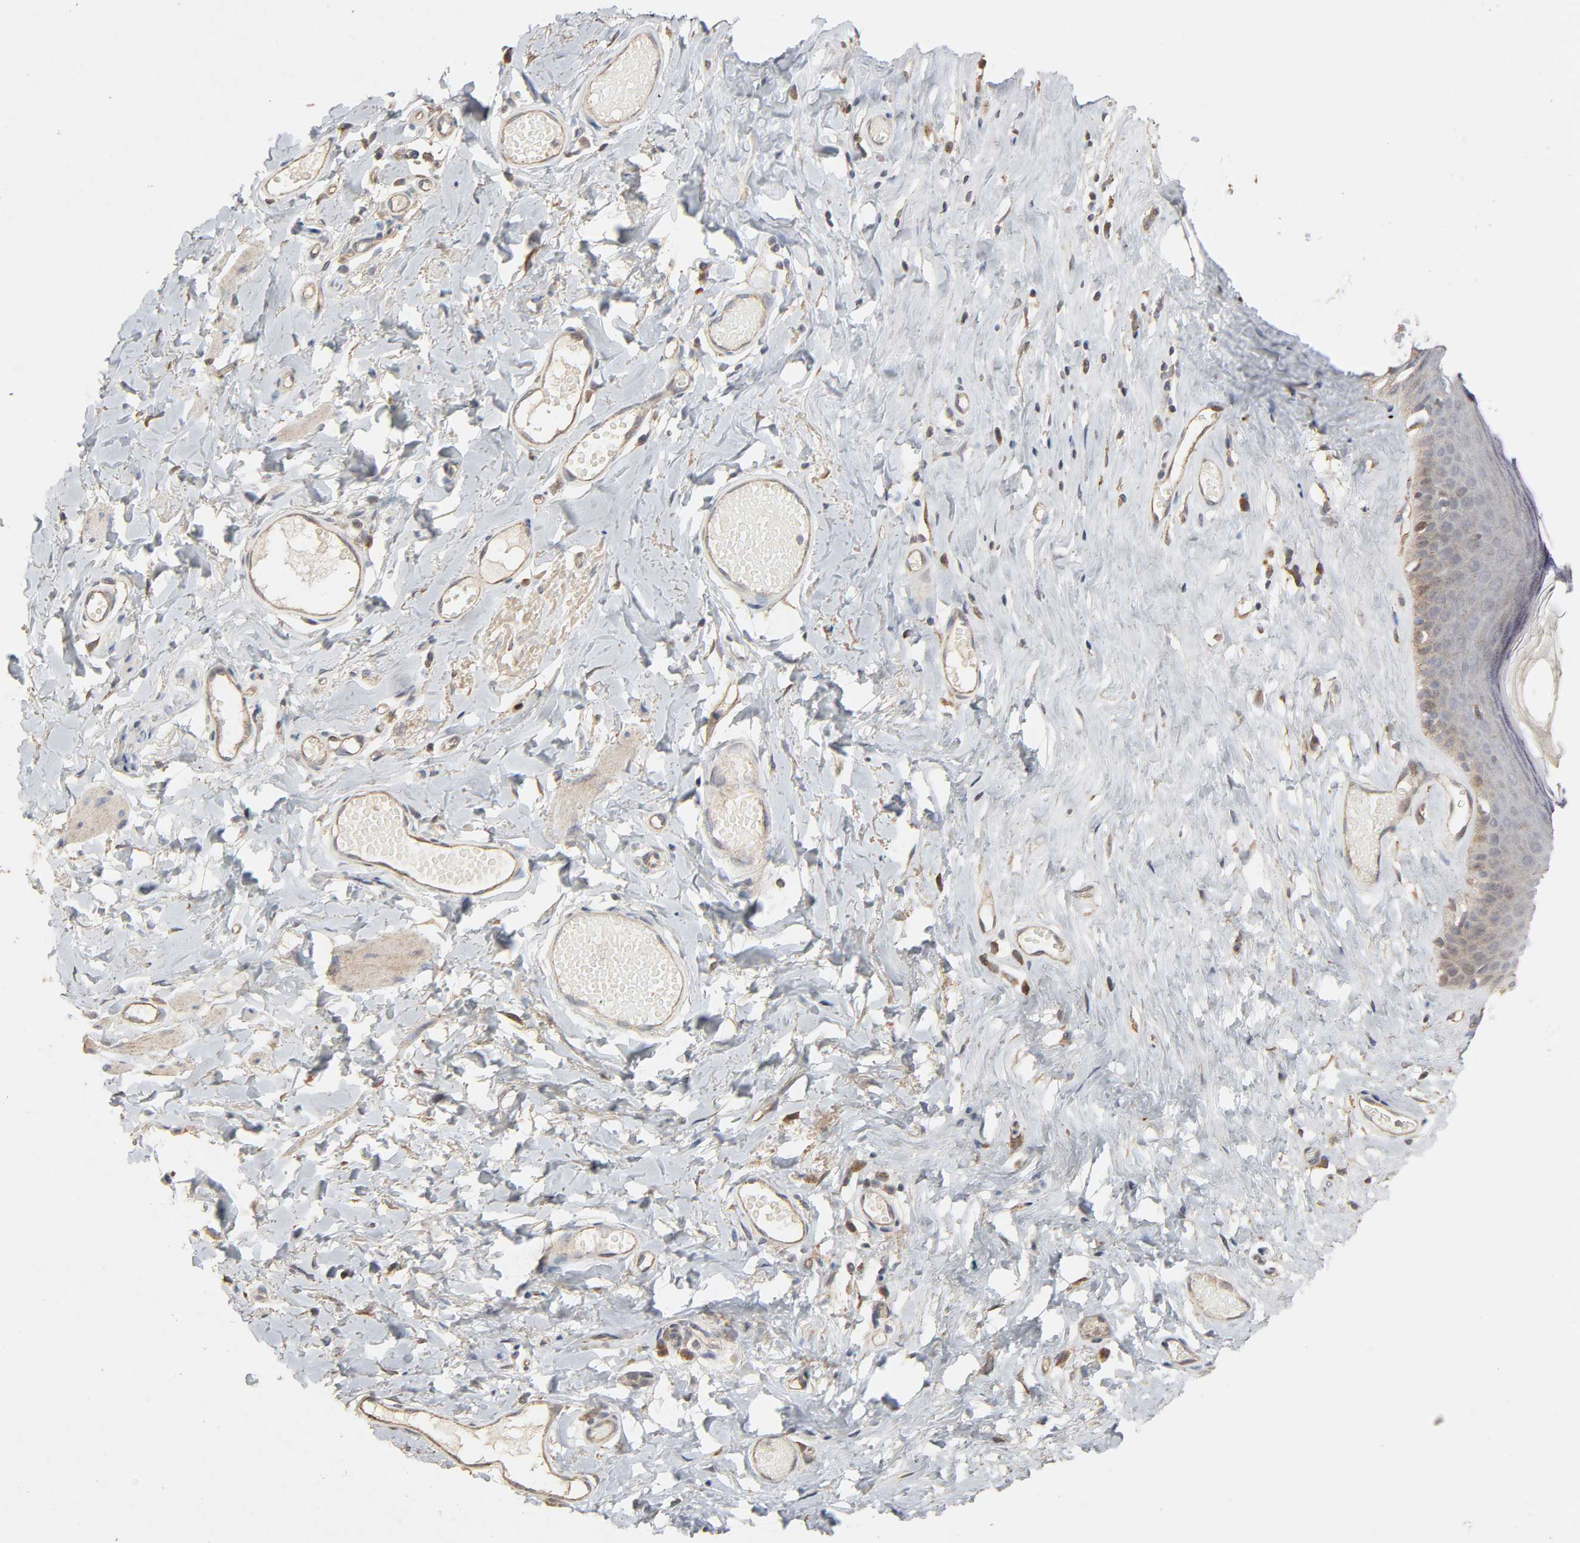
{"staining": {"intensity": "weak", "quantity": ">75%", "location": "cytoplasmic/membranous"}, "tissue": "skin", "cell_type": "Epidermal cells", "image_type": "normal", "snomed": [{"axis": "morphology", "description": "Normal tissue, NOS"}, {"axis": "morphology", "description": "Inflammation, NOS"}, {"axis": "topography", "description": "Vulva"}], "caption": "High-power microscopy captured an immunohistochemistry histopathology image of normal skin, revealing weak cytoplasmic/membranous staining in approximately >75% of epidermal cells.", "gene": "CDK6", "patient": {"sex": "female", "age": 84}}